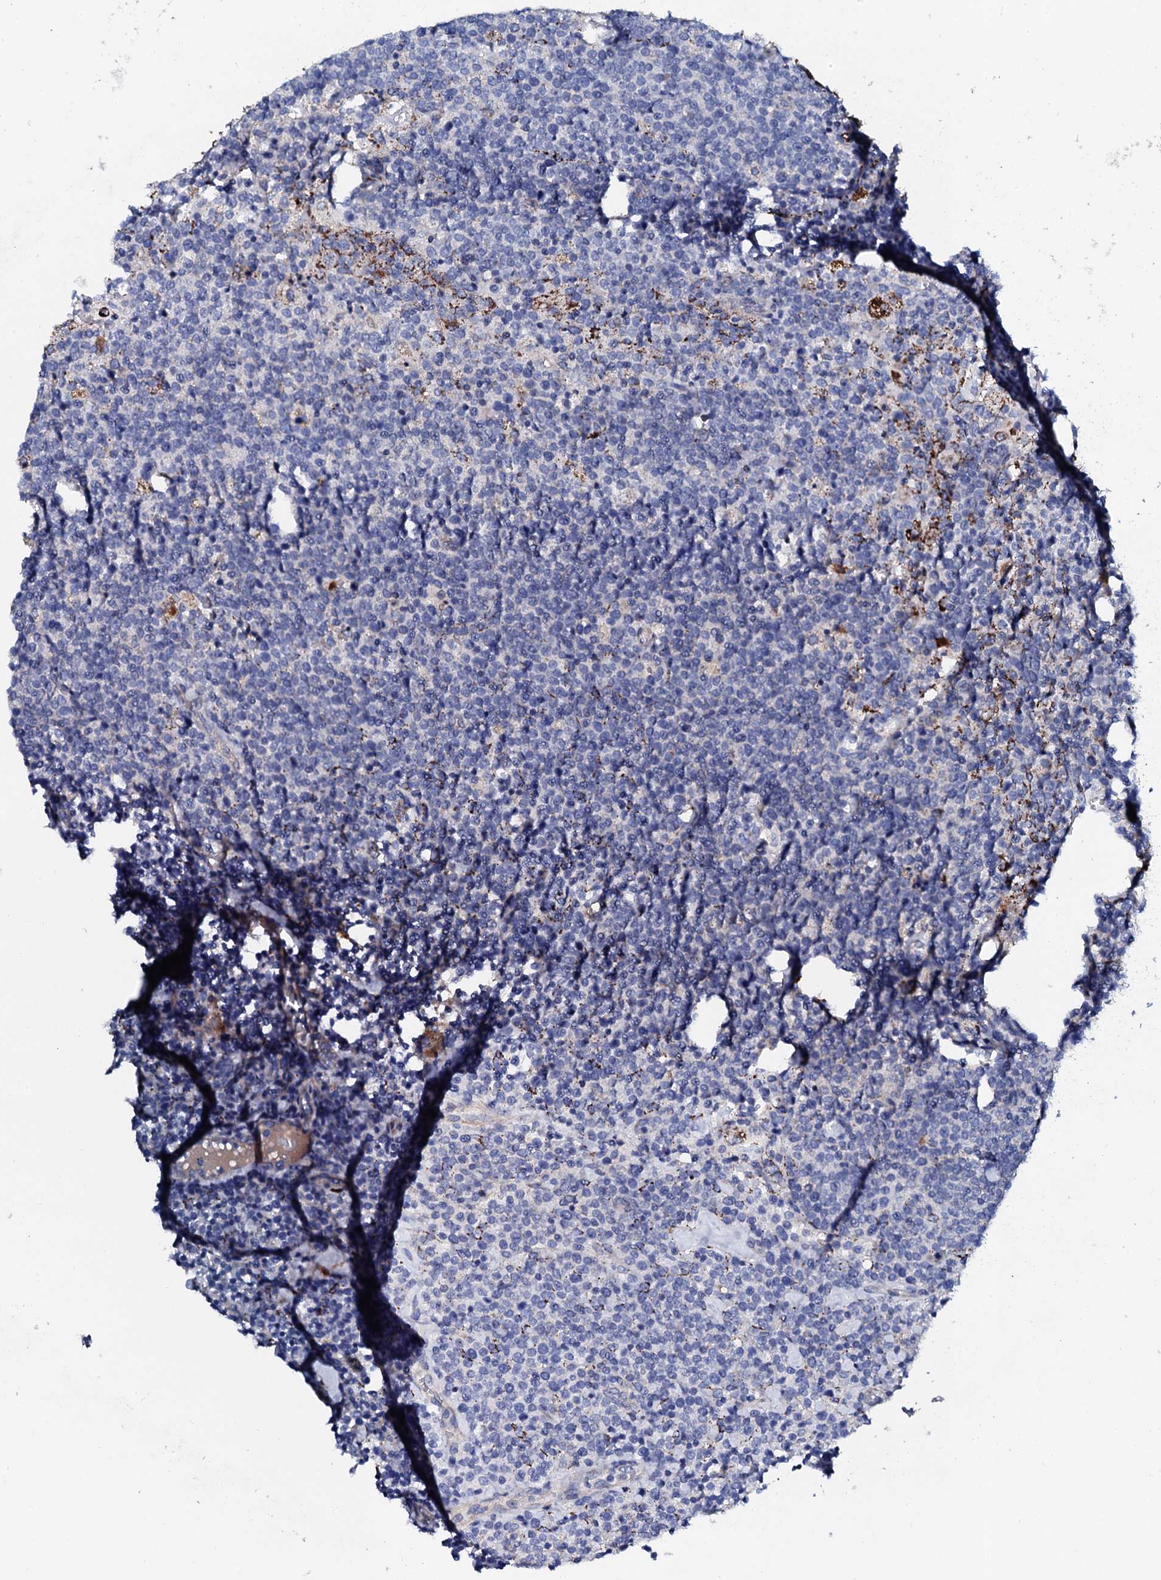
{"staining": {"intensity": "negative", "quantity": "none", "location": "none"}, "tissue": "lymphoma", "cell_type": "Tumor cells", "image_type": "cancer", "snomed": [{"axis": "morphology", "description": "Malignant lymphoma, non-Hodgkin's type, High grade"}, {"axis": "topography", "description": "Lymph node"}], "caption": "This is an IHC histopathology image of lymphoma. There is no staining in tumor cells.", "gene": "KLHL32", "patient": {"sex": "male", "age": 61}}